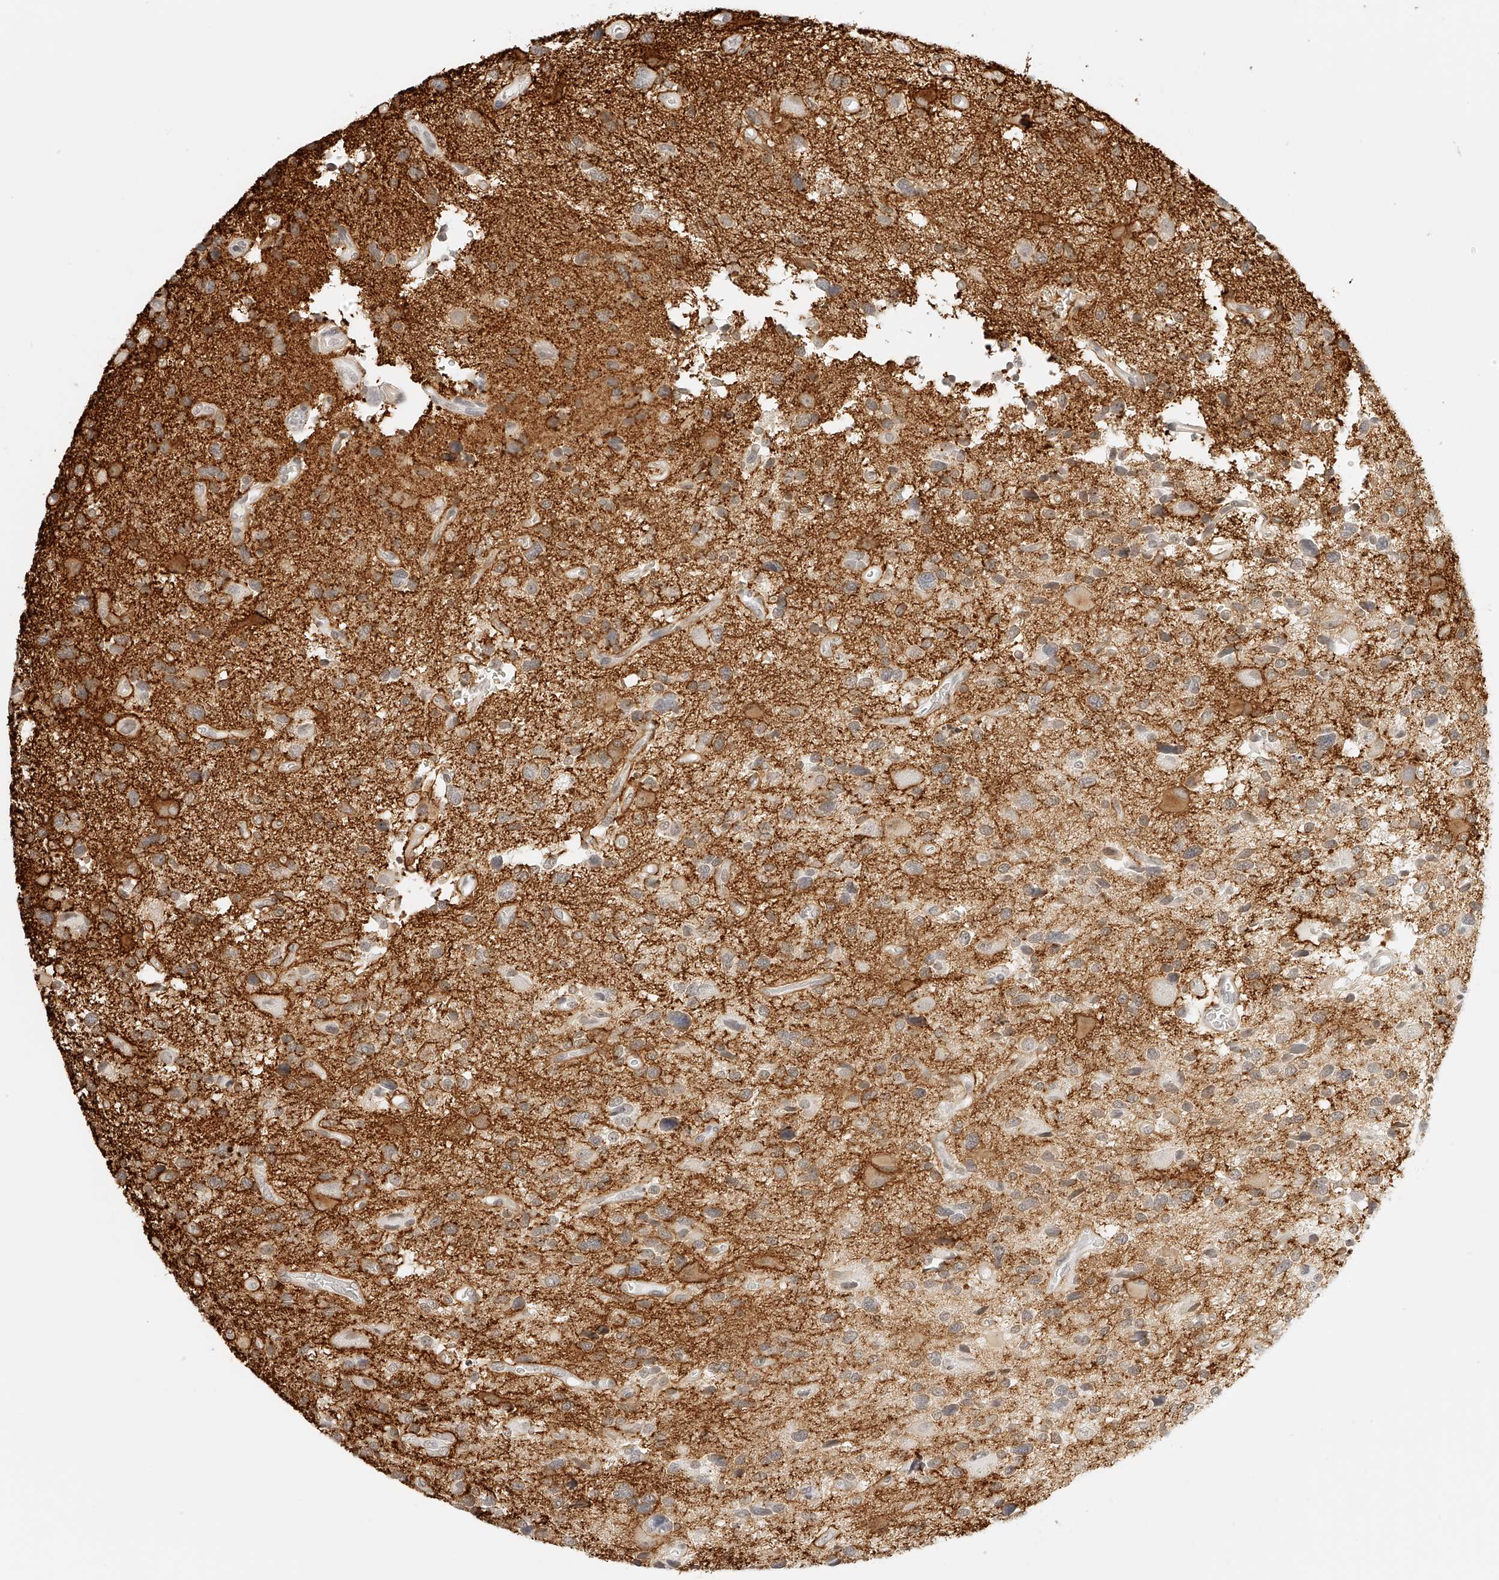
{"staining": {"intensity": "negative", "quantity": "none", "location": "none"}, "tissue": "glioma", "cell_type": "Tumor cells", "image_type": "cancer", "snomed": [{"axis": "morphology", "description": "Glioma, malignant, High grade"}, {"axis": "topography", "description": "Brain"}], "caption": "Immunohistochemical staining of human glioma exhibits no significant staining in tumor cells. (Brightfield microscopy of DAB IHC at high magnification).", "gene": "ZFP69", "patient": {"sex": "male", "age": 33}}